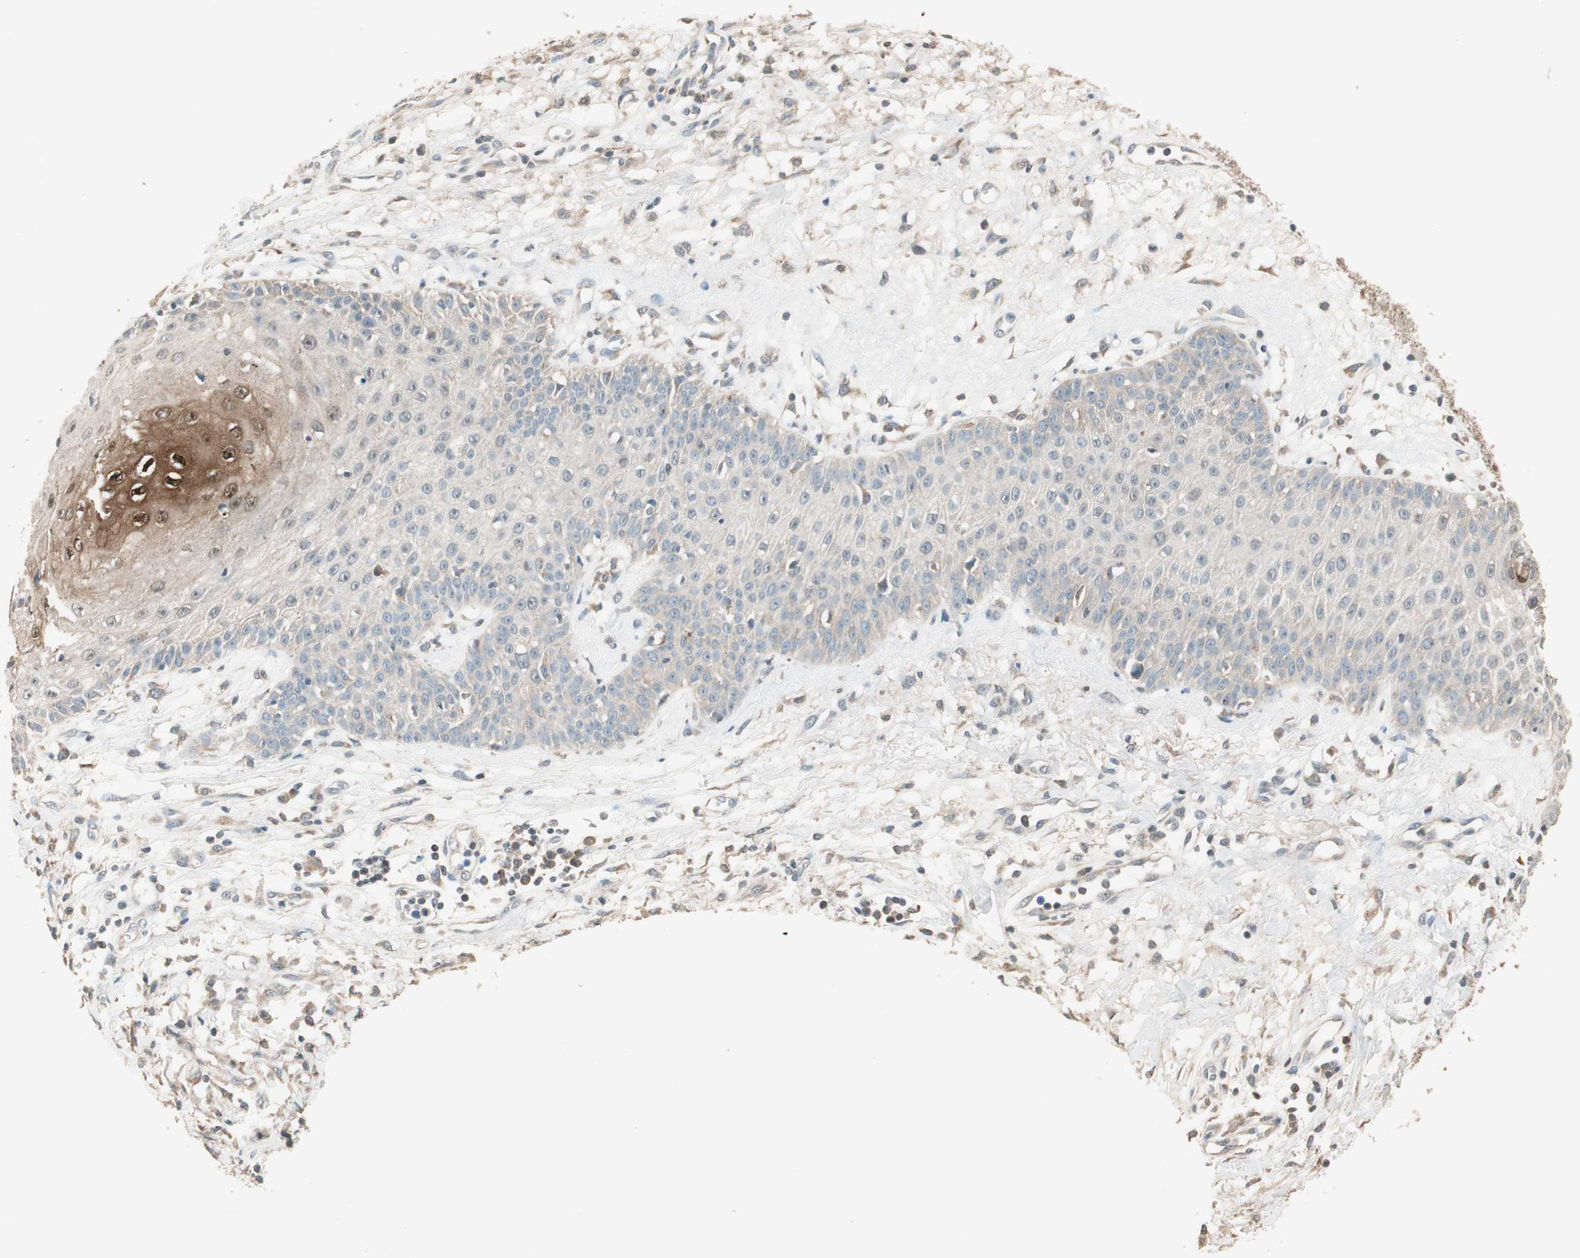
{"staining": {"intensity": "strong", "quantity": "<25%", "location": "cytoplasmic/membranous,nuclear"}, "tissue": "skin cancer", "cell_type": "Tumor cells", "image_type": "cancer", "snomed": [{"axis": "morphology", "description": "Squamous cell carcinoma, NOS"}, {"axis": "topography", "description": "Skin"}], "caption": "Immunohistochemistry (IHC) of skin cancer shows medium levels of strong cytoplasmic/membranous and nuclear positivity in about <25% of tumor cells.", "gene": "TRIM21", "patient": {"sex": "female", "age": 78}}